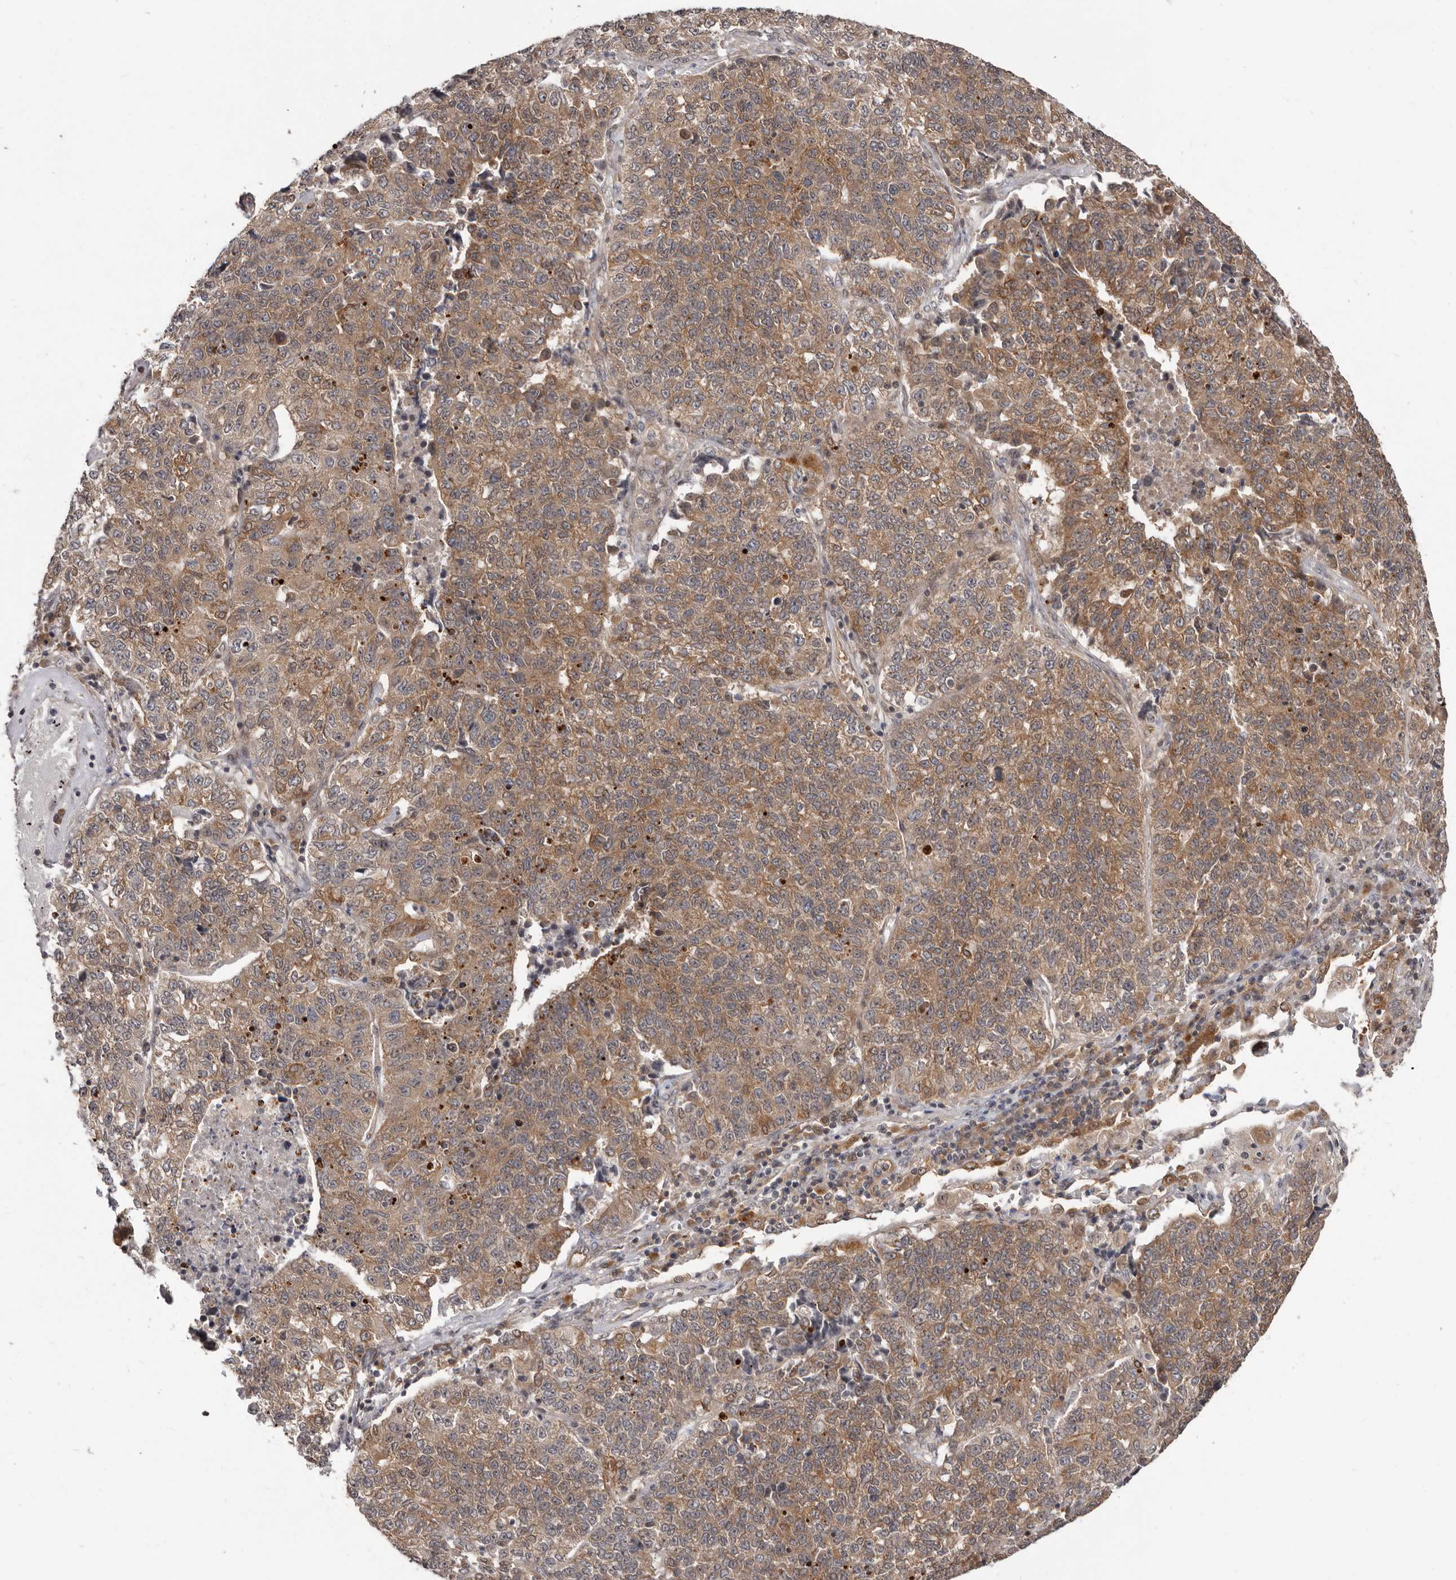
{"staining": {"intensity": "moderate", "quantity": ">75%", "location": "cytoplasmic/membranous"}, "tissue": "lung cancer", "cell_type": "Tumor cells", "image_type": "cancer", "snomed": [{"axis": "morphology", "description": "Adenocarcinoma, NOS"}, {"axis": "topography", "description": "Lung"}], "caption": "Protein analysis of lung cancer tissue exhibits moderate cytoplasmic/membranous expression in about >75% of tumor cells.", "gene": "BAD", "patient": {"sex": "male", "age": 49}}